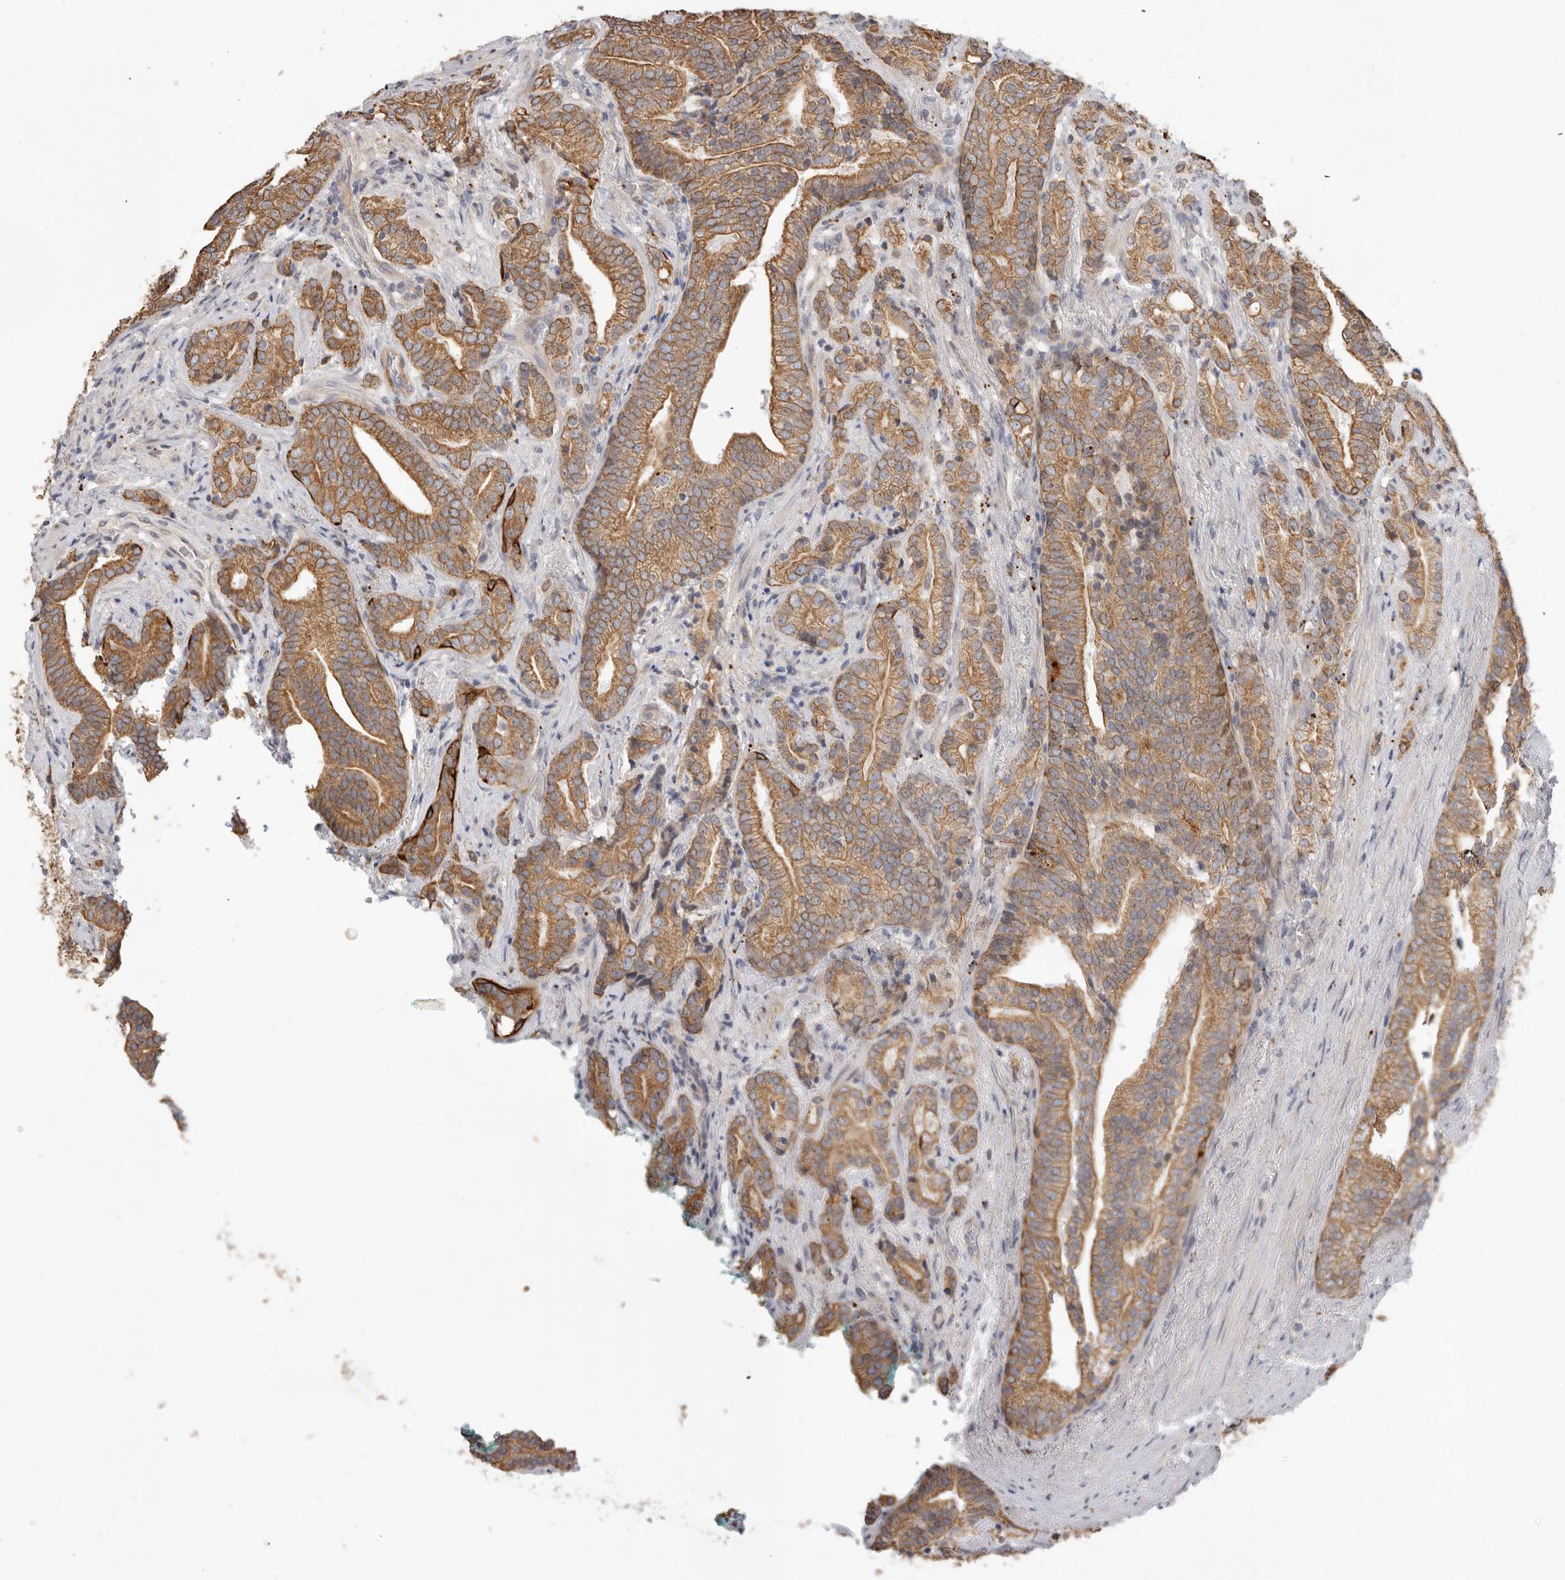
{"staining": {"intensity": "moderate", "quantity": ">75%", "location": "cytoplasmic/membranous"}, "tissue": "prostate cancer", "cell_type": "Tumor cells", "image_type": "cancer", "snomed": [{"axis": "morphology", "description": "Adenocarcinoma, High grade"}, {"axis": "topography", "description": "Prostate"}], "caption": "Immunohistochemistry (DAB (3,3'-diaminobenzidine)) staining of prostate cancer (high-grade adenocarcinoma) reveals moderate cytoplasmic/membranous protein positivity in about >75% of tumor cells. (Stains: DAB (3,3'-diaminobenzidine) in brown, nuclei in blue, Microscopy: brightfield microscopy at high magnification).", "gene": "USH1C", "patient": {"sex": "male", "age": 57}}